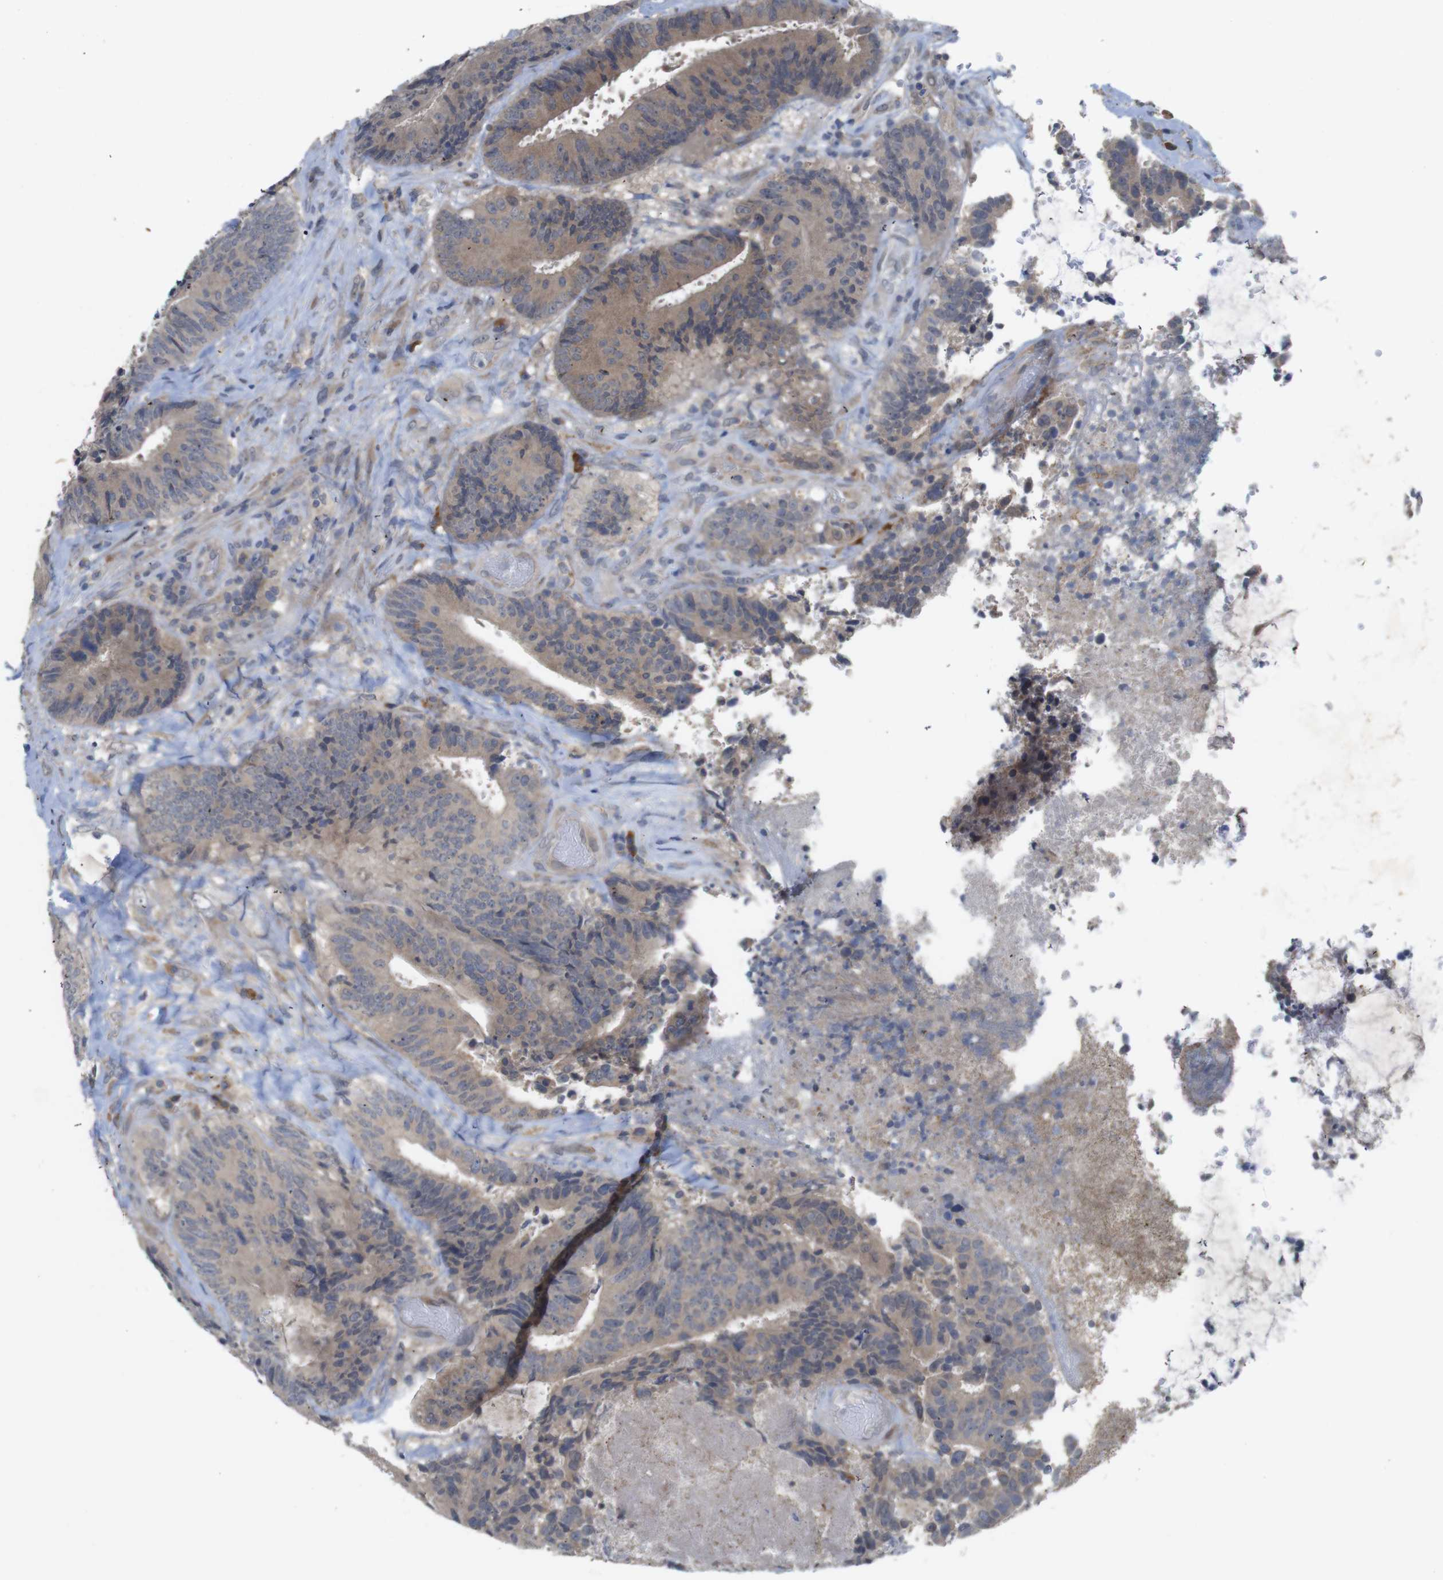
{"staining": {"intensity": "moderate", "quantity": "25%-75%", "location": "cytoplasmic/membranous"}, "tissue": "colorectal cancer", "cell_type": "Tumor cells", "image_type": "cancer", "snomed": [{"axis": "morphology", "description": "Adenocarcinoma, NOS"}, {"axis": "topography", "description": "Rectum"}], "caption": "Protein staining demonstrates moderate cytoplasmic/membranous positivity in approximately 25%-75% of tumor cells in colorectal adenocarcinoma.", "gene": "BCAR3", "patient": {"sex": "male", "age": 72}}